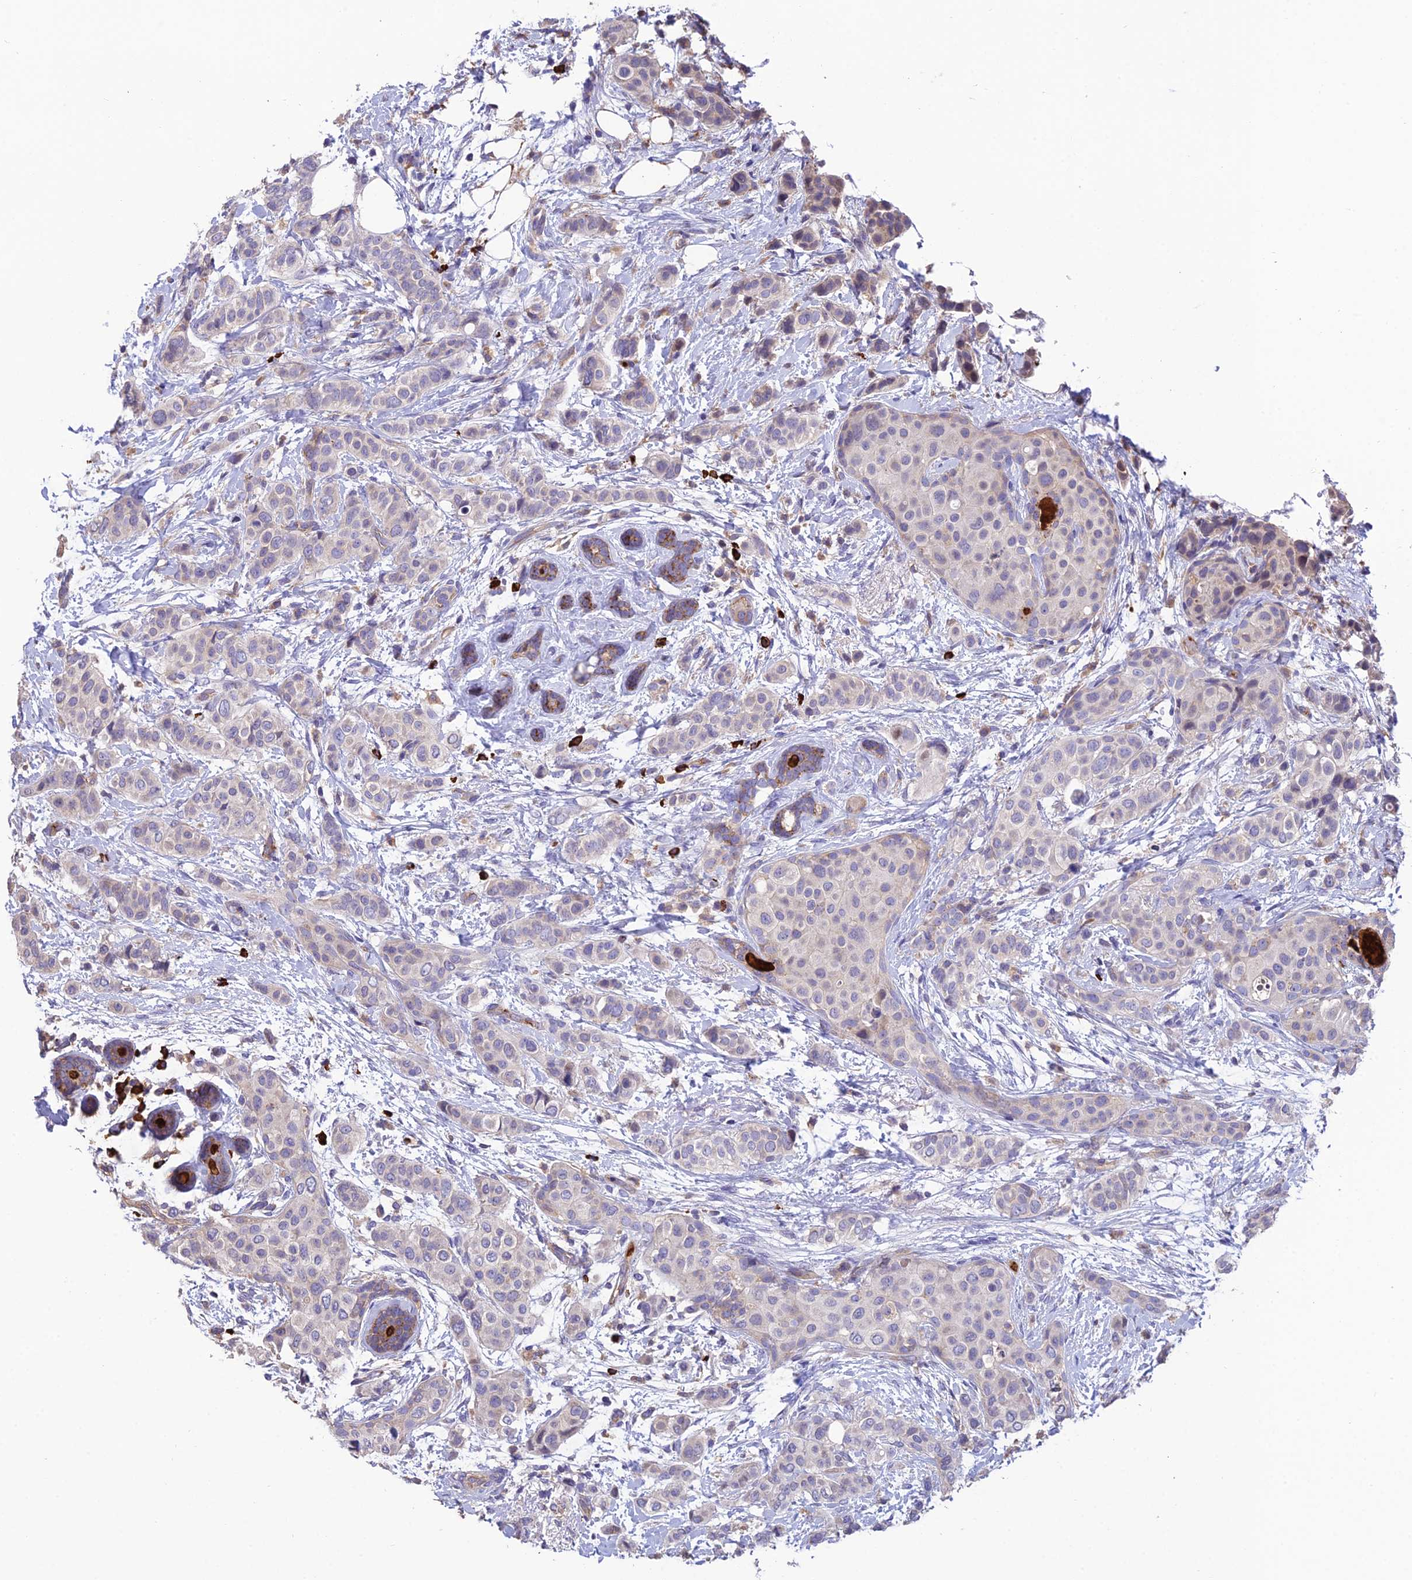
{"staining": {"intensity": "negative", "quantity": "none", "location": "none"}, "tissue": "breast cancer", "cell_type": "Tumor cells", "image_type": "cancer", "snomed": [{"axis": "morphology", "description": "Lobular carcinoma"}, {"axis": "topography", "description": "Breast"}], "caption": "Tumor cells show no significant expression in breast cancer (lobular carcinoma).", "gene": "MIOS", "patient": {"sex": "female", "age": 51}}